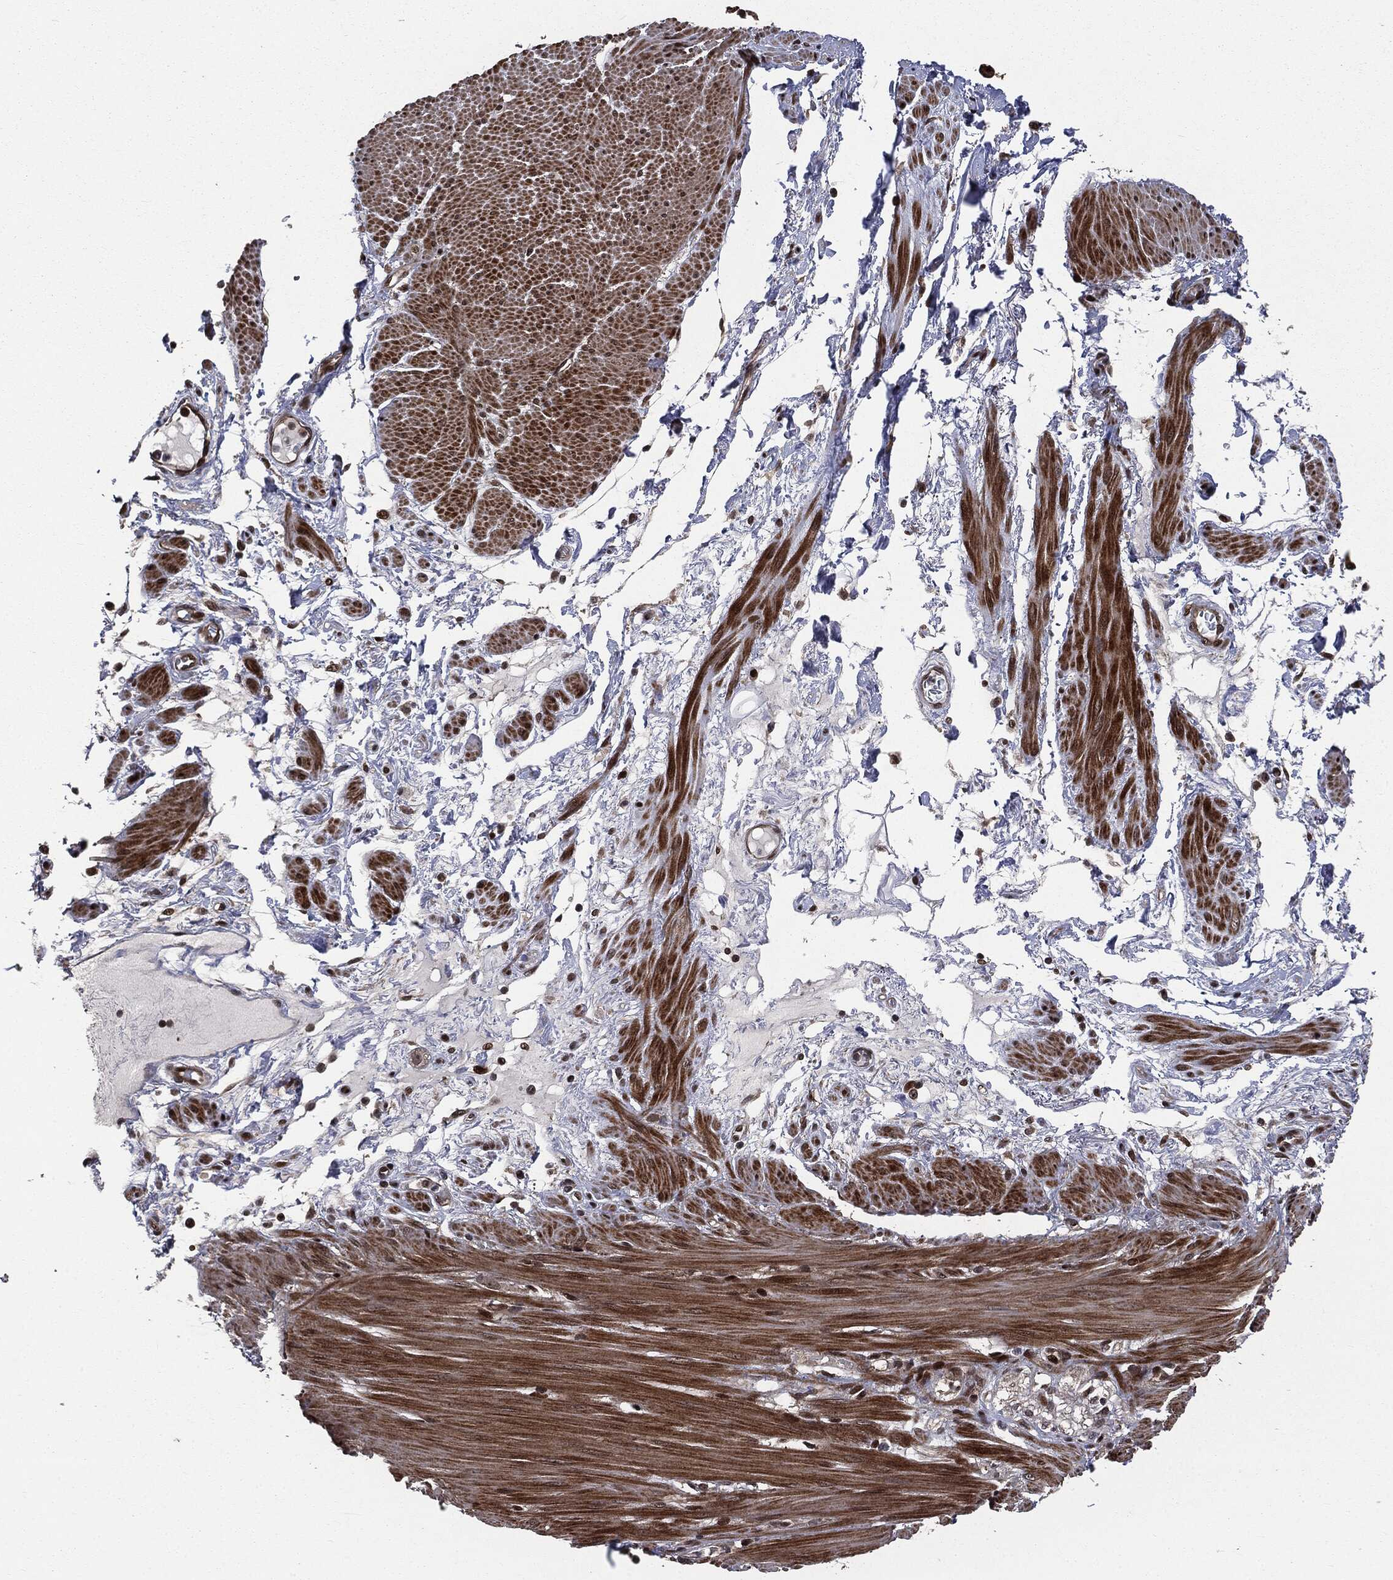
{"staining": {"intensity": "strong", "quantity": ">75%", "location": "cytoplasmic/membranous,nuclear"}, "tissue": "smooth muscle", "cell_type": "Smooth muscle cells", "image_type": "normal", "snomed": [{"axis": "morphology", "description": "Normal tissue, NOS"}, {"axis": "topography", "description": "Smooth muscle"}, {"axis": "topography", "description": "Anal"}], "caption": "Protein expression analysis of benign smooth muscle shows strong cytoplasmic/membranous,nuclear expression in about >75% of smooth muscle cells.", "gene": "SMAD4", "patient": {"sex": "male", "age": 83}}